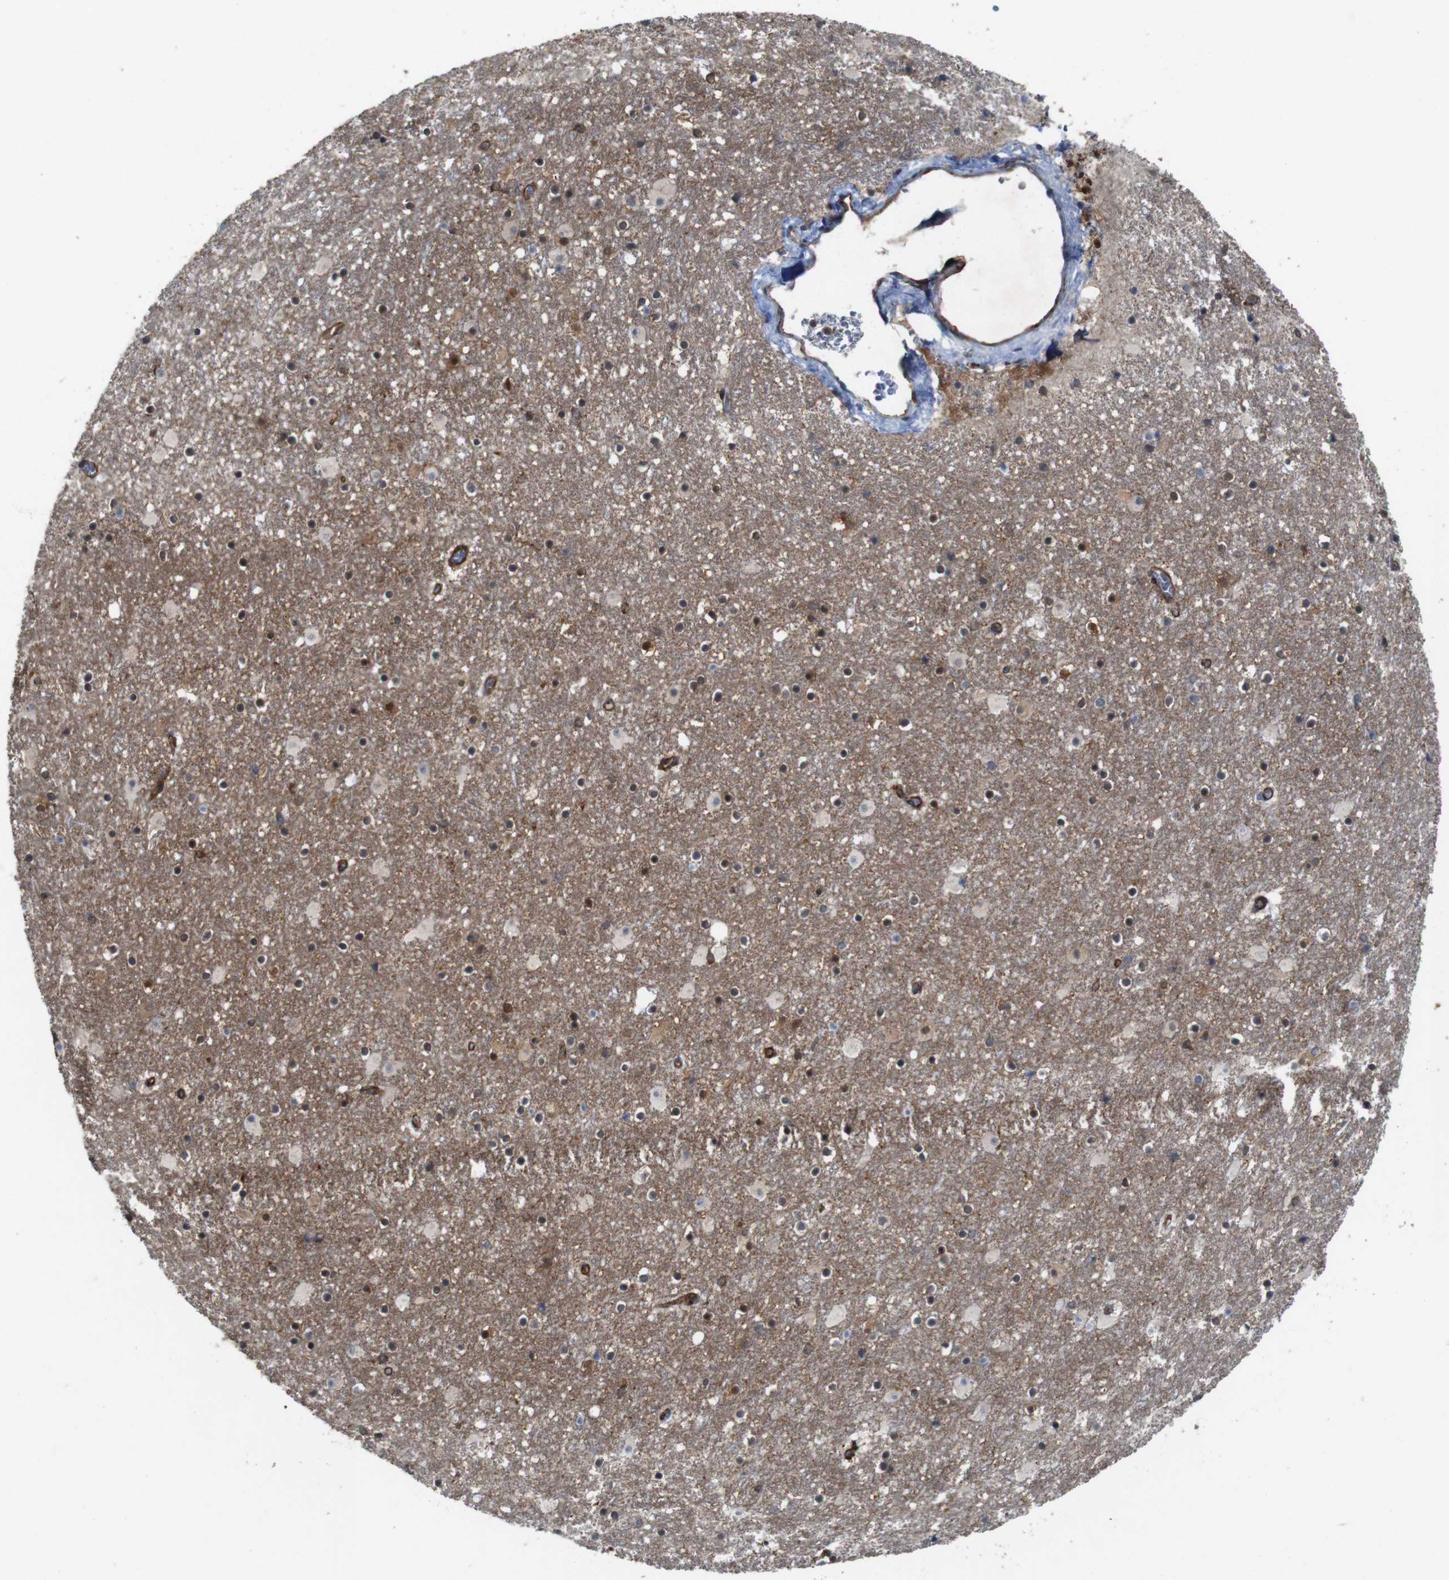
{"staining": {"intensity": "strong", "quantity": ">75%", "location": "cytoplasmic/membranous,nuclear"}, "tissue": "caudate", "cell_type": "Glial cells", "image_type": "normal", "snomed": [{"axis": "morphology", "description": "Normal tissue, NOS"}, {"axis": "topography", "description": "Lateral ventricle wall"}], "caption": "Immunohistochemistry (DAB) staining of normal human caudate exhibits strong cytoplasmic/membranous,nuclear protein staining in approximately >75% of glial cells. The staining was performed using DAB to visualize the protein expression in brown, while the nuclei were stained in blue with hematoxylin (Magnification: 20x).", "gene": "PTGER4", "patient": {"sex": "male", "age": 45}}